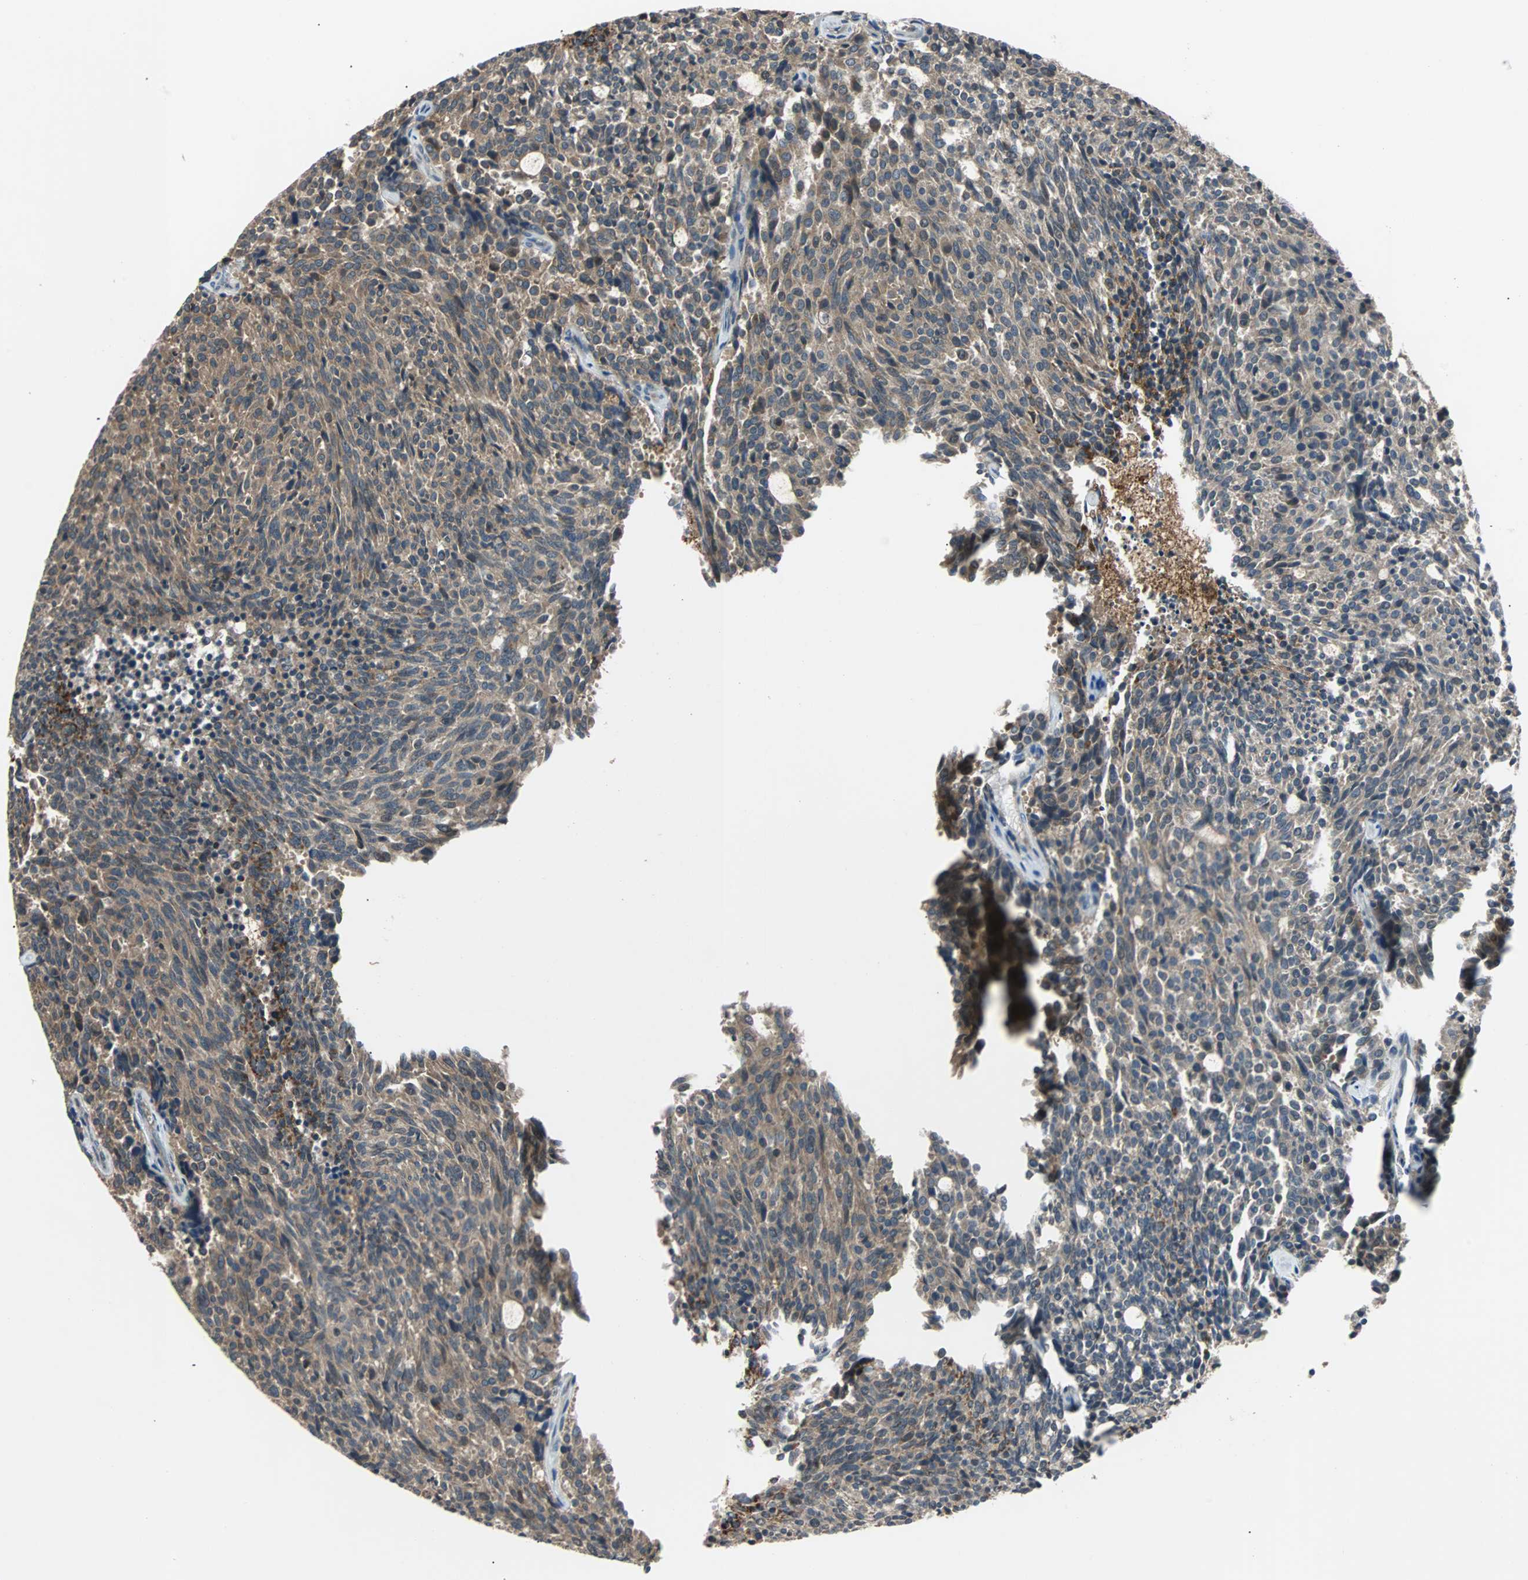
{"staining": {"intensity": "moderate", "quantity": ">75%", "location": "cytoplasmic/membranous"}, "tissue": "carcinoid", "cell_type": "Tumor cells", "image_type": "cancer", "snomed": [{"axis": "morphology", "description": "Carcinoid, malignant, NOS"}, {"axis": "topography", "description": "Pancreas"}], "caption": "Immunohistochemical staining of human carcinoid (malignant) shows medium levels of moderate cytoplasmic/membranous protein expression in about >75% of tumor cells.", "gene": "ARF1", "patient": {"sex": "female", "age": 54}}